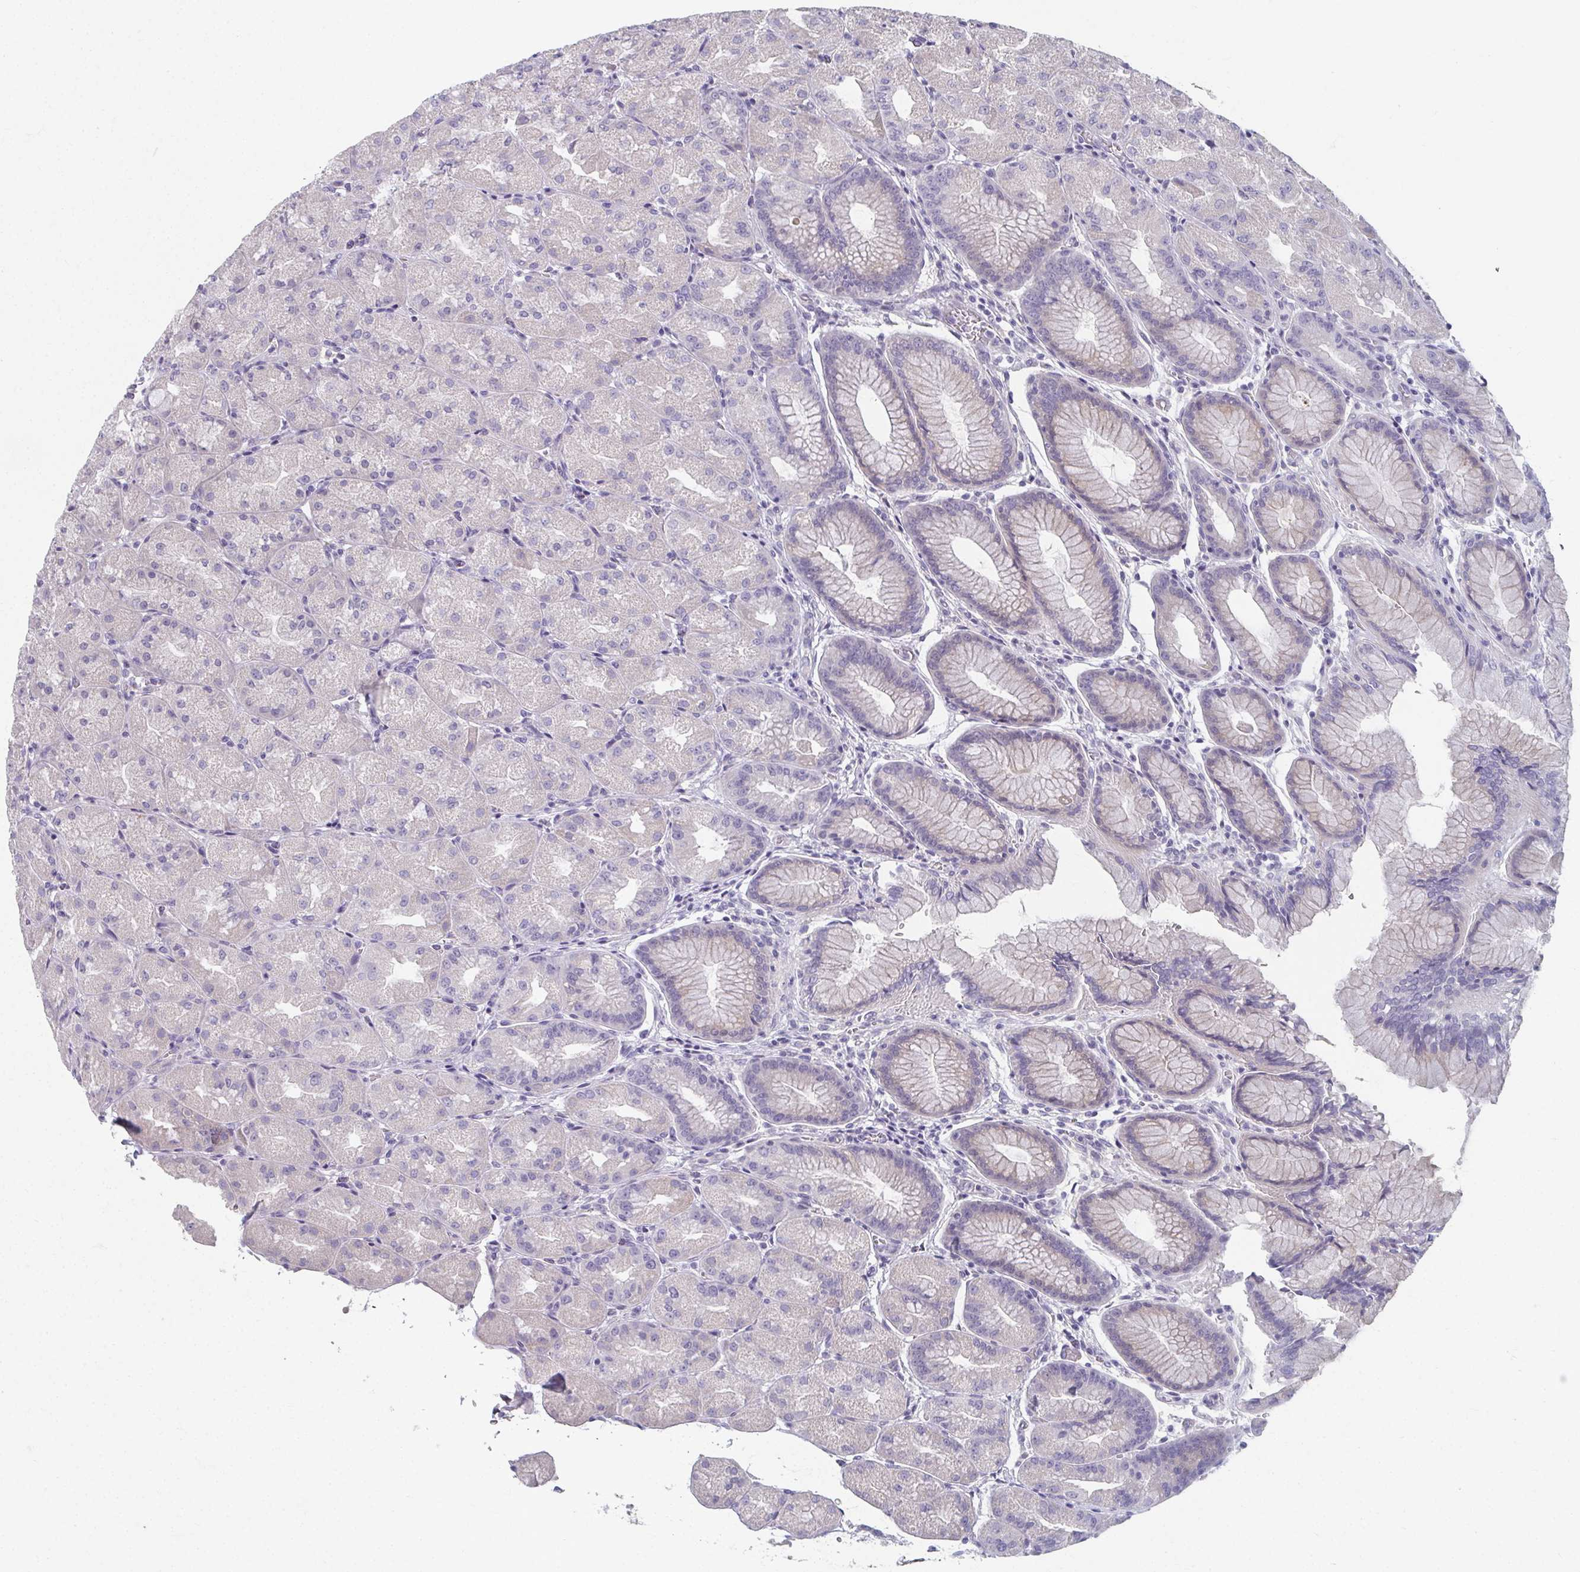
{"staining": {"intensity": "negative", "quantity": "none", "location": "none"}, "tissue": "stomach", "cell_type": "Glandular cells", "image_type": "normal", "snomed": [{"axis": "morphology", "description": "Normal tissue, NOS"}, {"axis": "topography", "description": "Stomach, upper"}, {"axis": "topography", "description": "Stomach"}], "caption": "Glandular cells show no significant staining in normal stomach.", "gene": "CAMKV", "patient": {"sex": "male", "age": 48}}